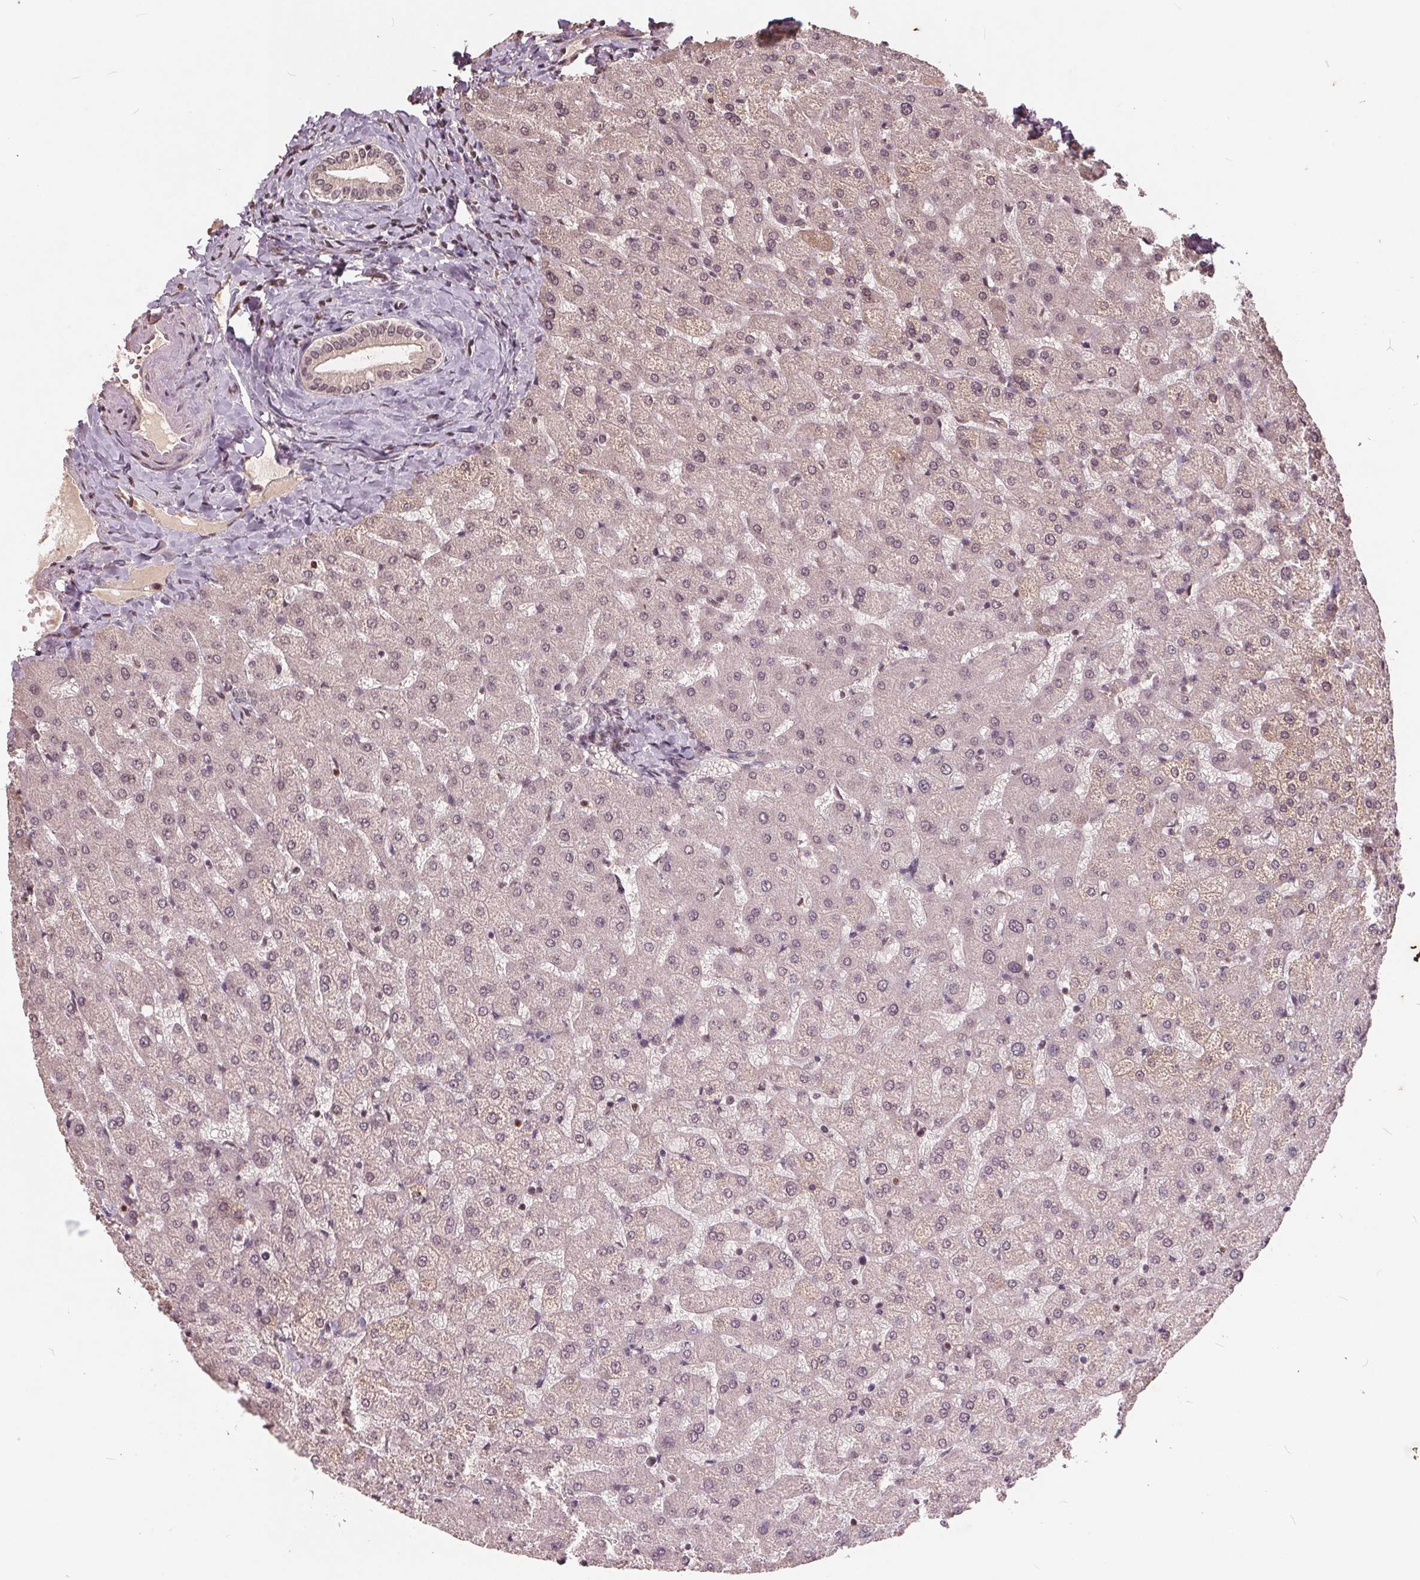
{"staining": {"intensity": "weak", "quantity": "25%-75%", "location": "nuclear"}, "tissue": "liver", "cell_type": "Cholangiocytes", "image_type": "normal", "snomed": [{"axis": "morphology", "description": "Normal tissue, NOS"}, {"axis": "topography", "description": "Liver"}], "caption": "Liver stained with DAB (3,3'-diaminobenzidine) immunohistochemistry displays low levels of weak nuclear positivity in about 25%-75% of cholangiocytes.", "gene": "DNMT3B", "patient": {"sex": "female", "age": 50}}